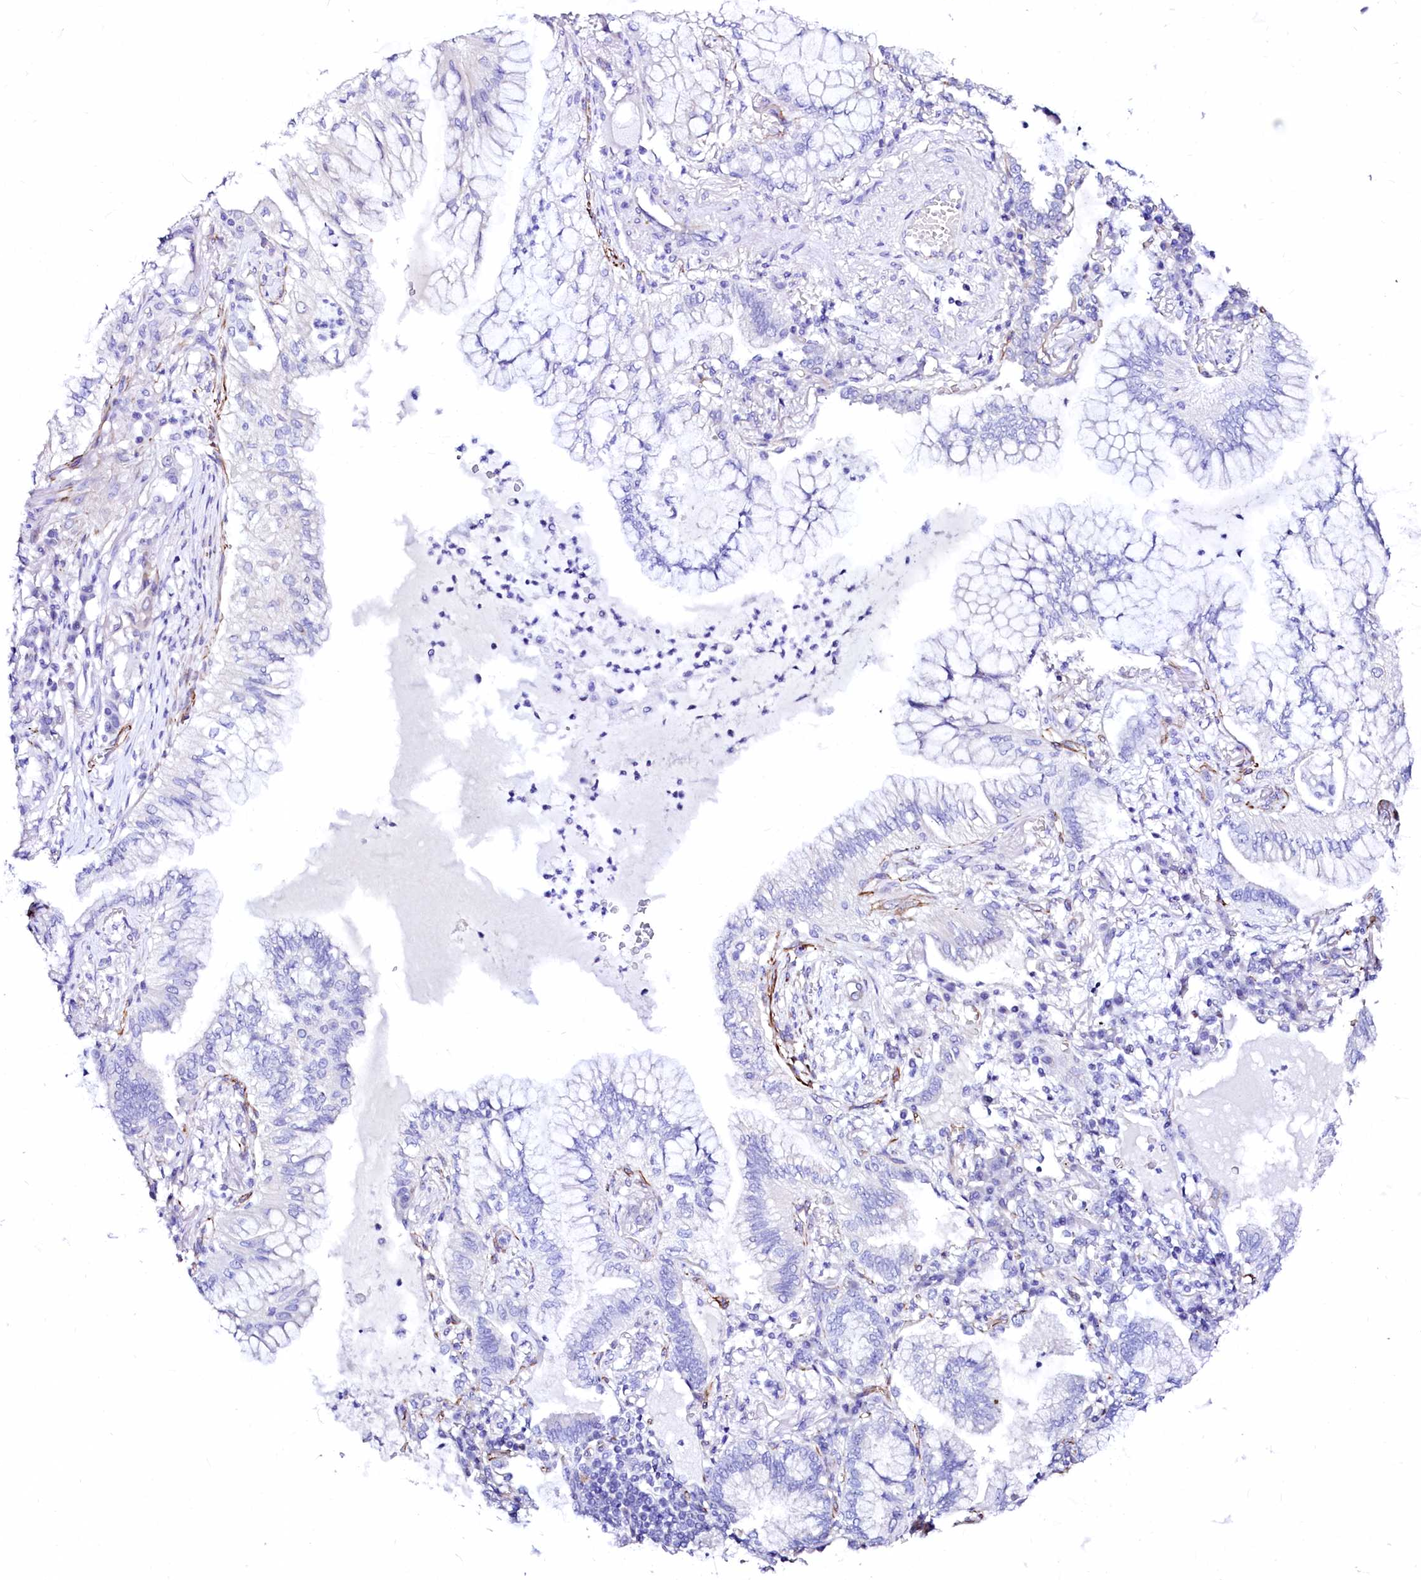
{"staining": {"intensity": "negative", "quantity": "none", "location": "none"}, "tissue": "lung cancer", "cell_type": "Tumor cells", "image_type": "cancer", "snomed": [{"axis": "morphology", "description": "Adenocarcinoma, NOS"}, {"axis": "topography", "description": "Lung"}], "caption": "Immunohistochemistry (IHC) of adenocarcinoma (lung) displays no staining in tumor cells. (DAB IHC visualized using brightfield microscopy, high magnification).", "gene": "SFR1", "patient": {"sex": "female", "age": 70}}